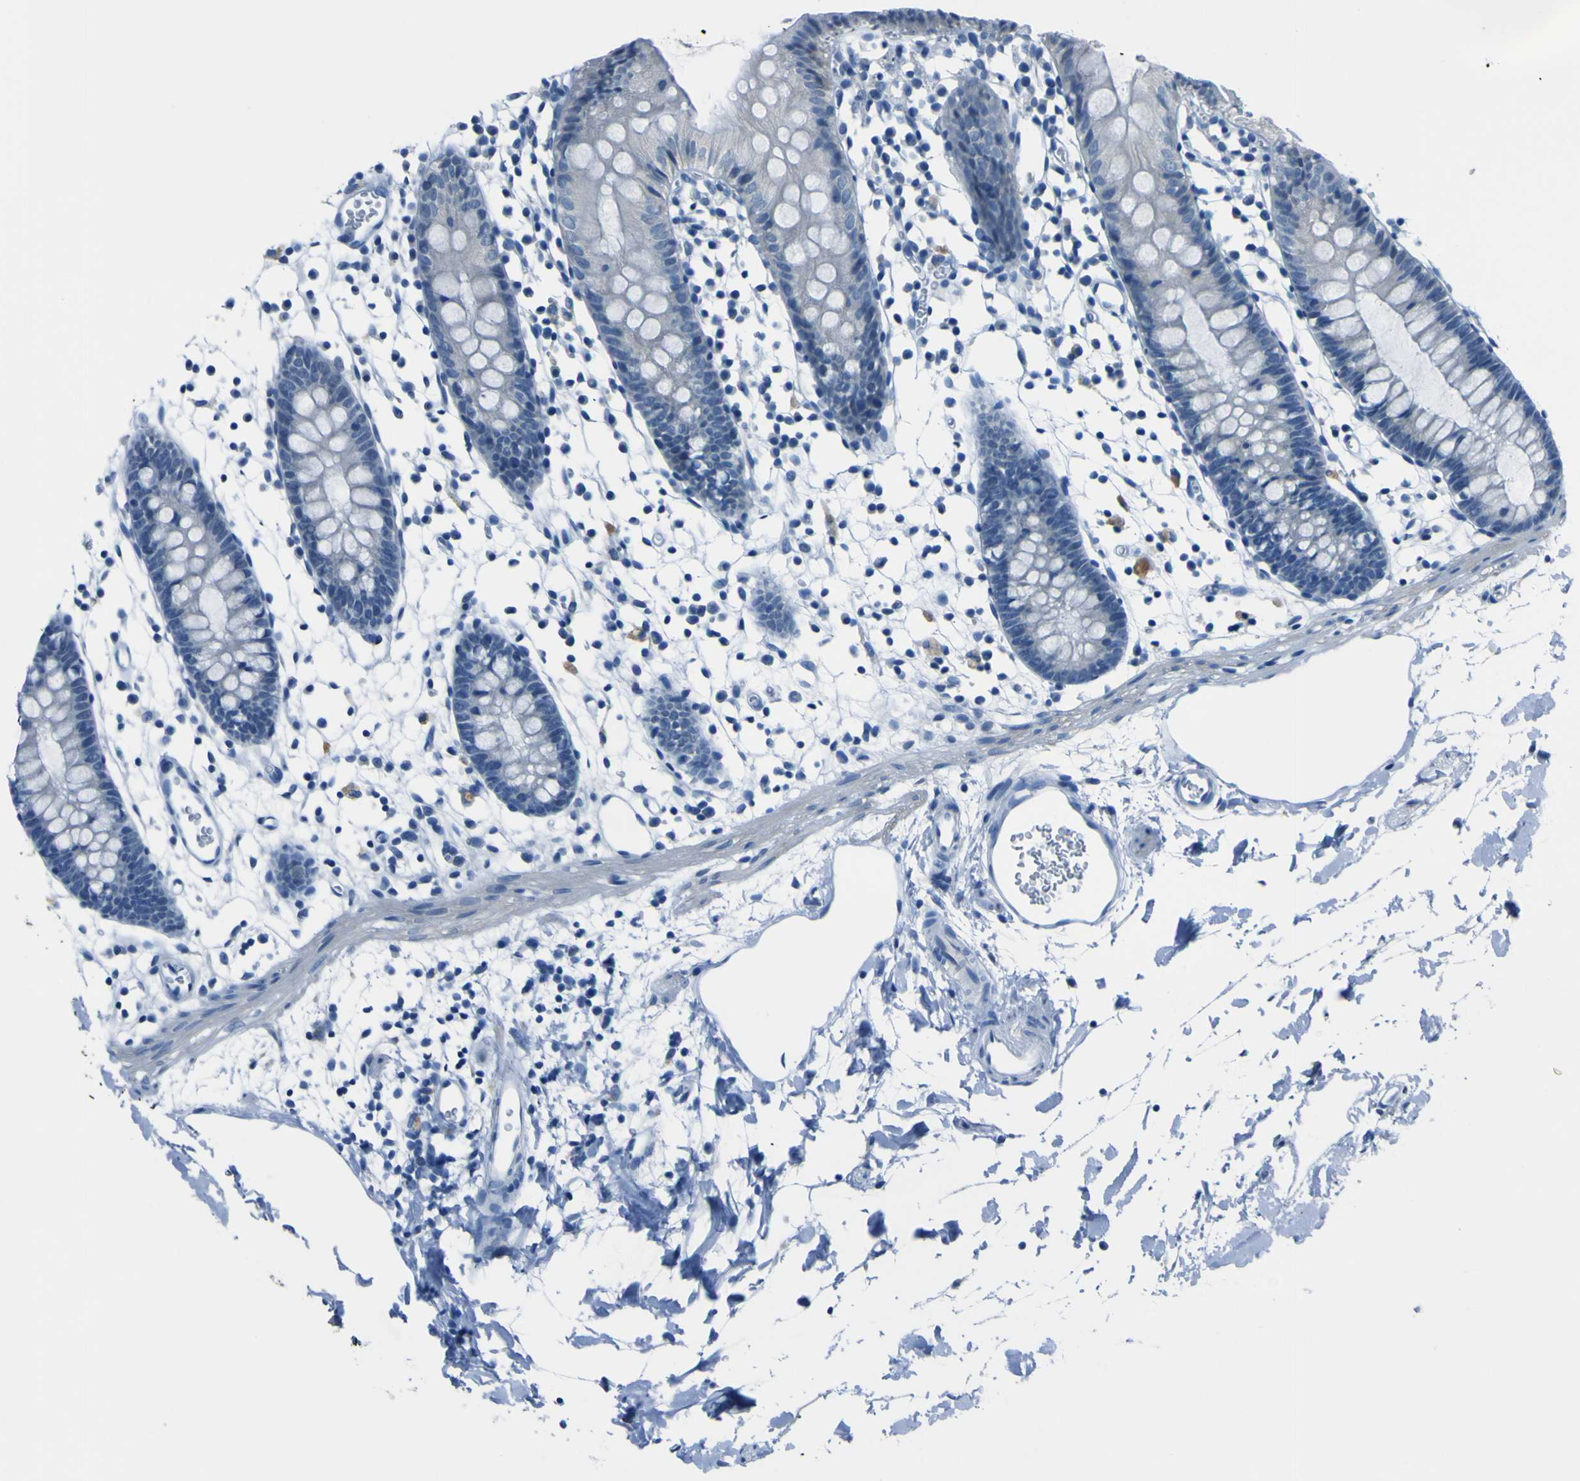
{"staining": {"intensity": "negative", "quantity": "none", "location": "none"}, "tissue": "colon", "cell_type": "Endothelial cells", "image_type": "normal", "snomed": [{"axis": "morphology", "description": "Normal tissue, NOS"}, {"axis": "topography", "description": "Colon"}], "caption": "Immunohistochemical staining of benign human colon shows no significant positivity in endothelial cells. (DAB immunohistochemistry with hematoxylin counter stain).", "gene": "PHKG1", "patient": {"sex": "male", "age": 14}}